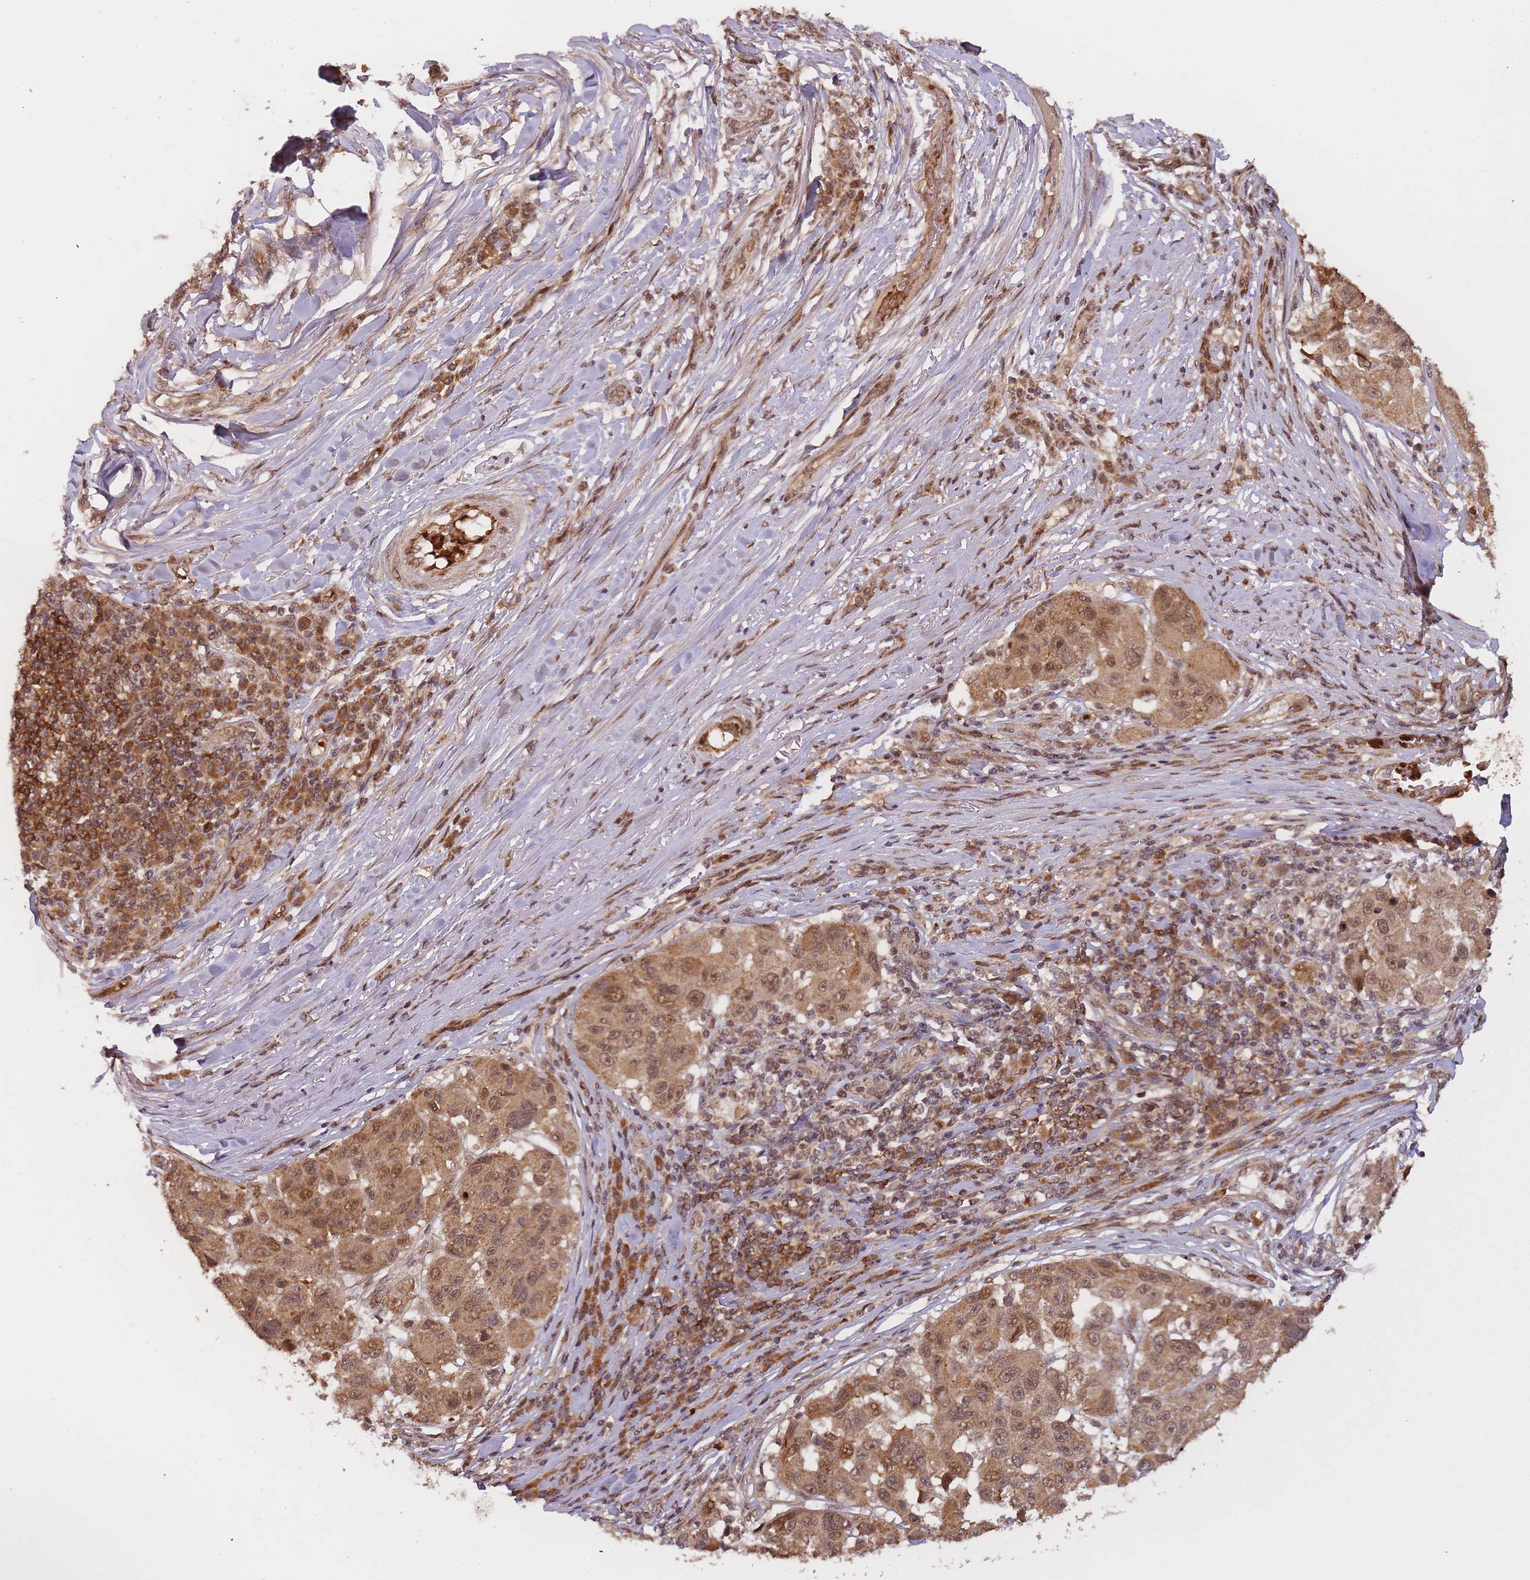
{"staining": {"intensity": "moderate", "quantity": ">75%", "location": "cytoplasmic/membranous,nuclear"}, "tissue": "melanoma", "cell_type": "Tumor cells", "image_type": "cancer", "snomed": [{"axis": "morphology", "description": "Malignant melanoma, NOS"}, {"axis": "topography", "description": "Skin"}], "caption": "Immunohistochemical staining of melanoma reveals medium levels of moderate cytoplasmic/membranous and nuclear protein expression in approximately >75% of tumor cells. The staining is performed using DAB (3,3'-diaminobenzidine) brown chromogen to label protein expression. The nuclei are counter-stained blue using hematoxylin.", "gene": "ZNF497", "patient": {"sex": "female", "age": 66}}